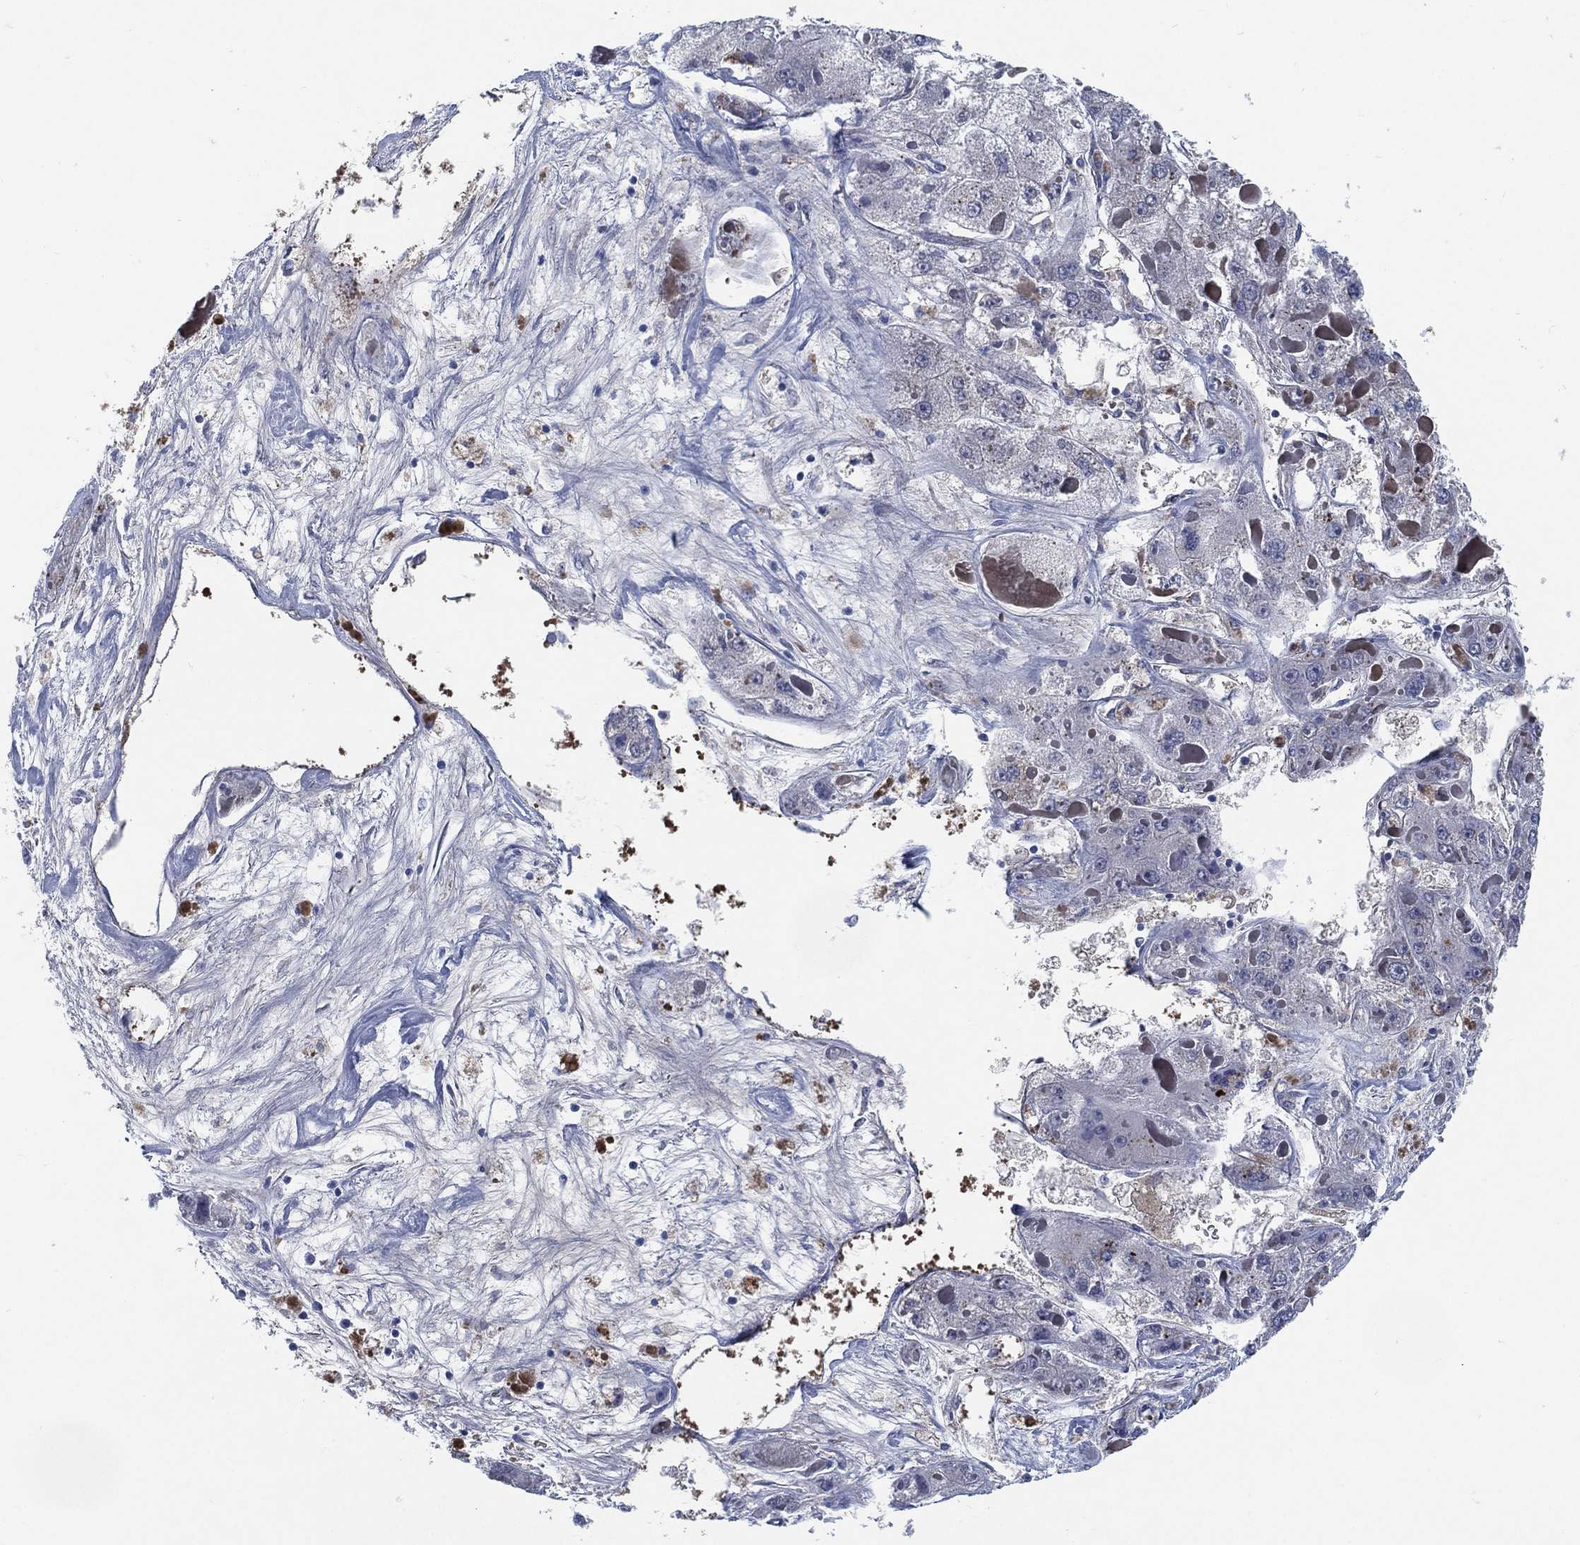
{"staining": {"intensity": "moderate", "quantity": "<25%", "location": "cytoplasmic/membranous"}, "tissue": "liver cancer", "cell_type": "Tumor cells", "image_type": "cancer", "snomed": [{"axis": "morphology", "description": "Carcinoma, Hepatocellular, NOS"}, {"axis": "topography", "description": "Liver"}], "caption": "The micrograph displays immunohistochemical staining of hepatocellular carcinoma (liver). There is moderate cytoplasmic/membranous expression is identified in about <25% of tumor cells.", "gene": "C5orf46", "patient": {"sex": "female", "age": 73}}